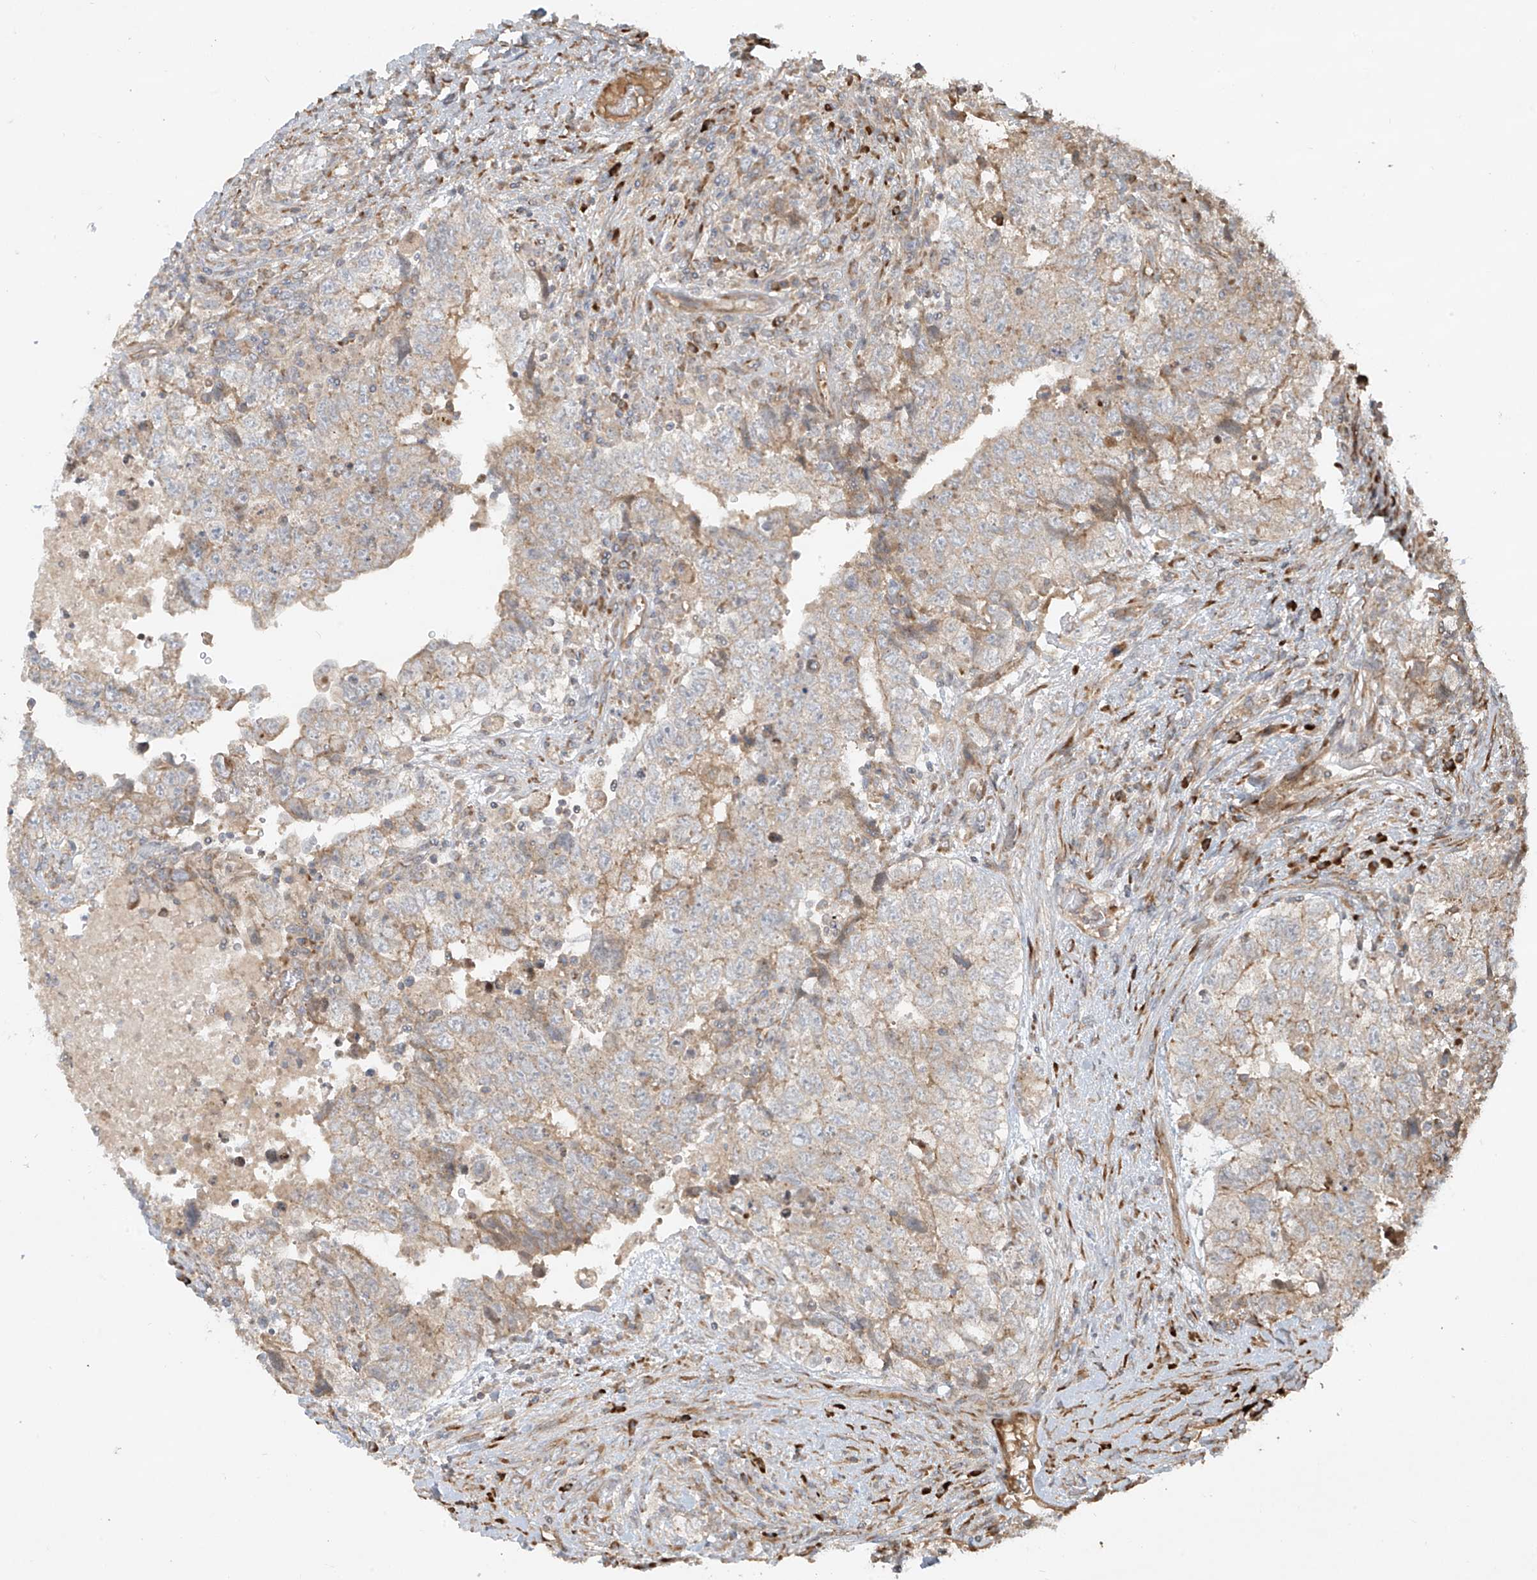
{"staining": {"intensity": "weak", "quantity": "25%-75%", "location": "cytoplasmic/membranous"}, "tissue": "testis cancer", "cell_type": "Tumor cells", "image_type": "cancer", "snomed": [{"axis": "morphology", "description": "Carcinoma, Embryonal, NOS"}, {"axis": "topography", "description": "Testis"}], "caption": "The micrograph reveals immunohistochemical staining of testis embryonal carcinoma. There is weak cytoplasmic/membranous positivity is present in approximately 25%-75% of tumor cells. The staining was performed using DAB (3,3'-diaminobenzidine), with brown indicating positive protein expression. Nuclei are stained blue with hematoxylin.", "gene": "DDIT4", "patient": {"sex": "male", "age": 37}}